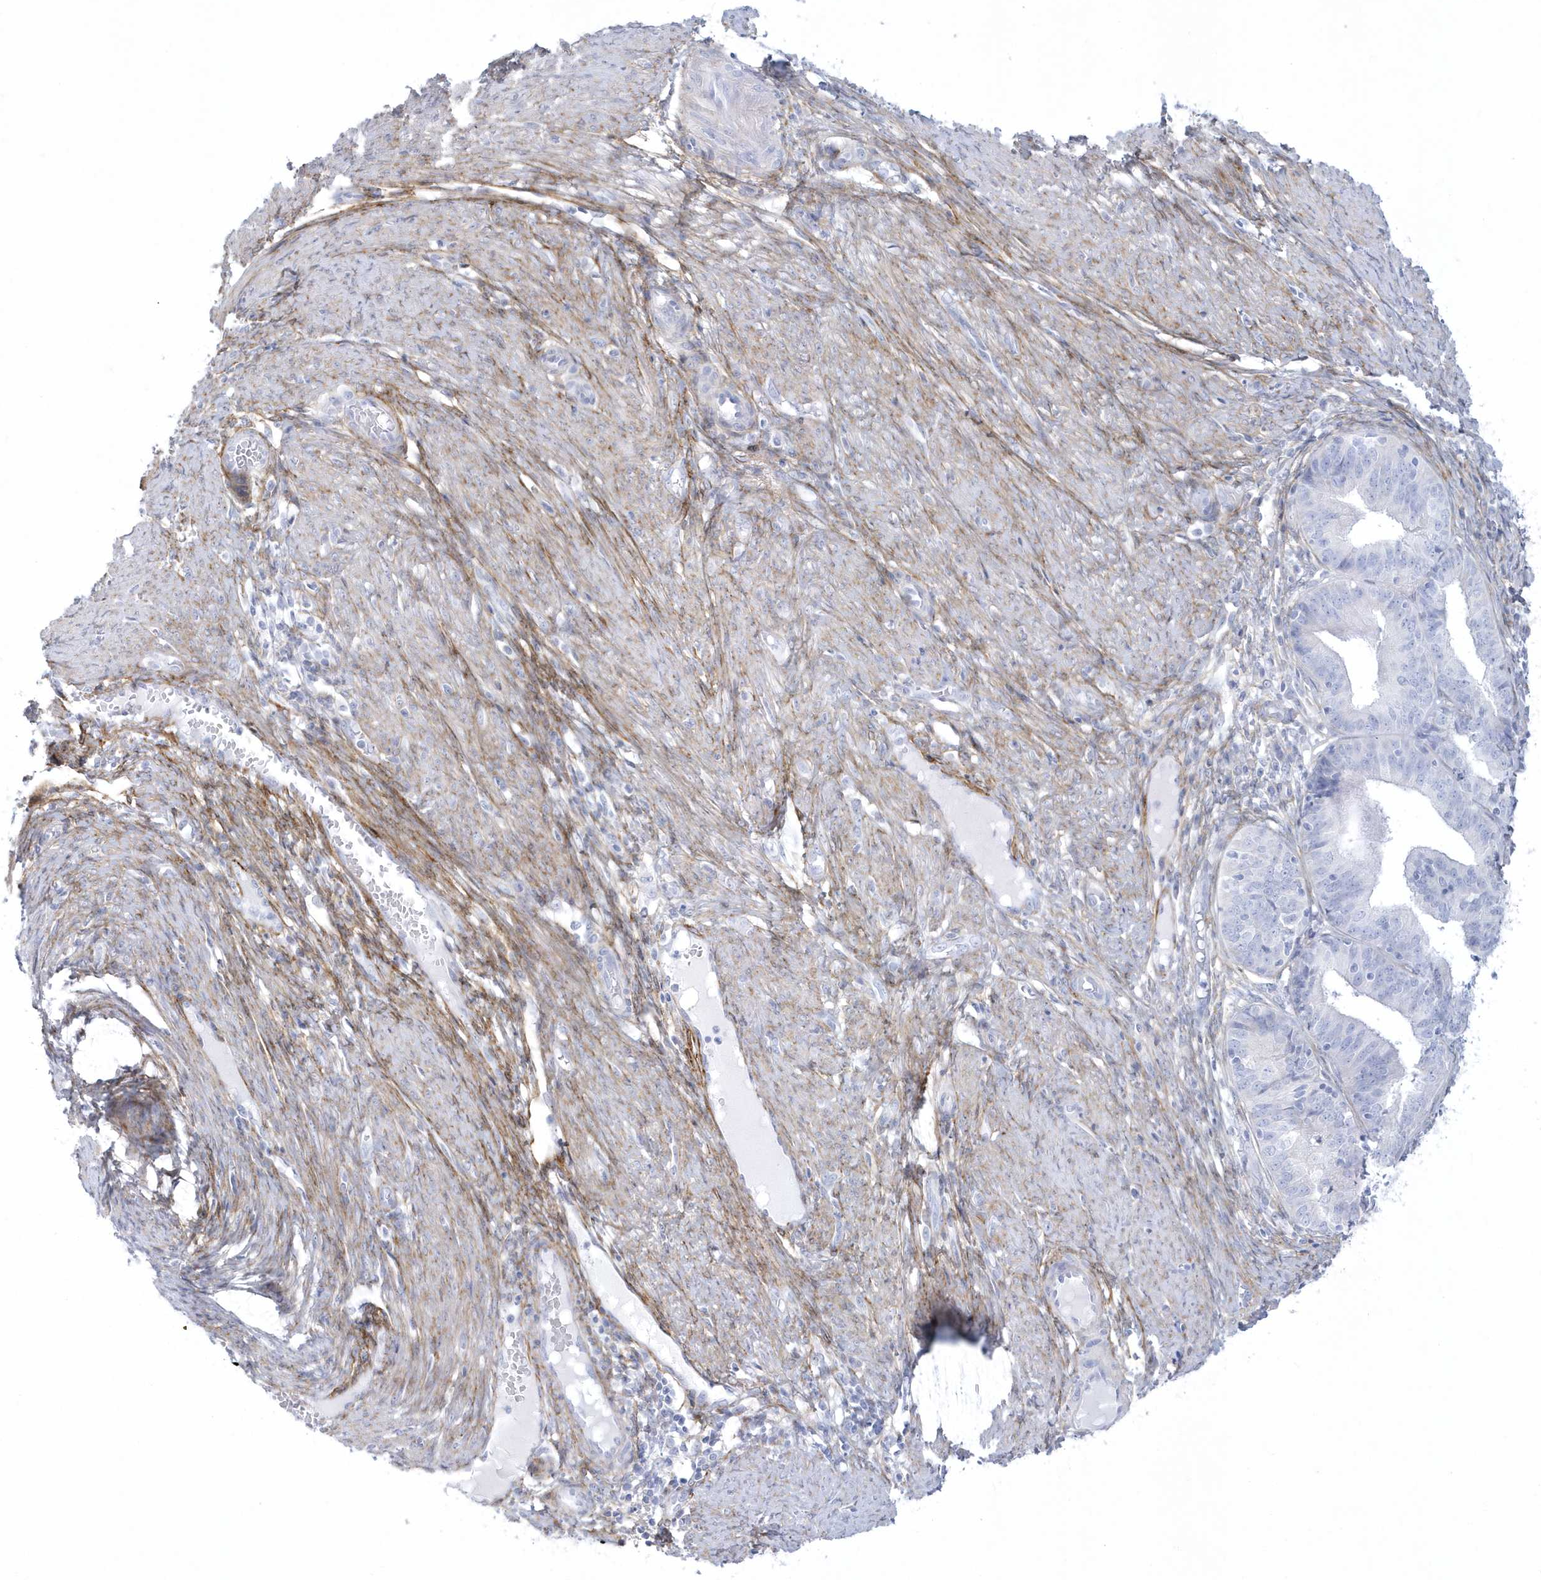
{"staining": {"intensity": "negative", "quantity": "none", "location": "none"}, "tissue": "endometrial cancer", "cell_type": "Tumor cells", "image_type": "cancer", "snomed": [{"axis": "morphology", "description": "Adenocarcinoma, NOS"}, {"axis": "topography", "description": "Endometrium"}], "caption": "This image is of endometrial cancer stained with IHC to label a protein in brown with the nuclei are counter-stained blue. There is no staining in tumor cells.", "gene": "WDR27", "patient": {"sex": "female", "age": 51}}